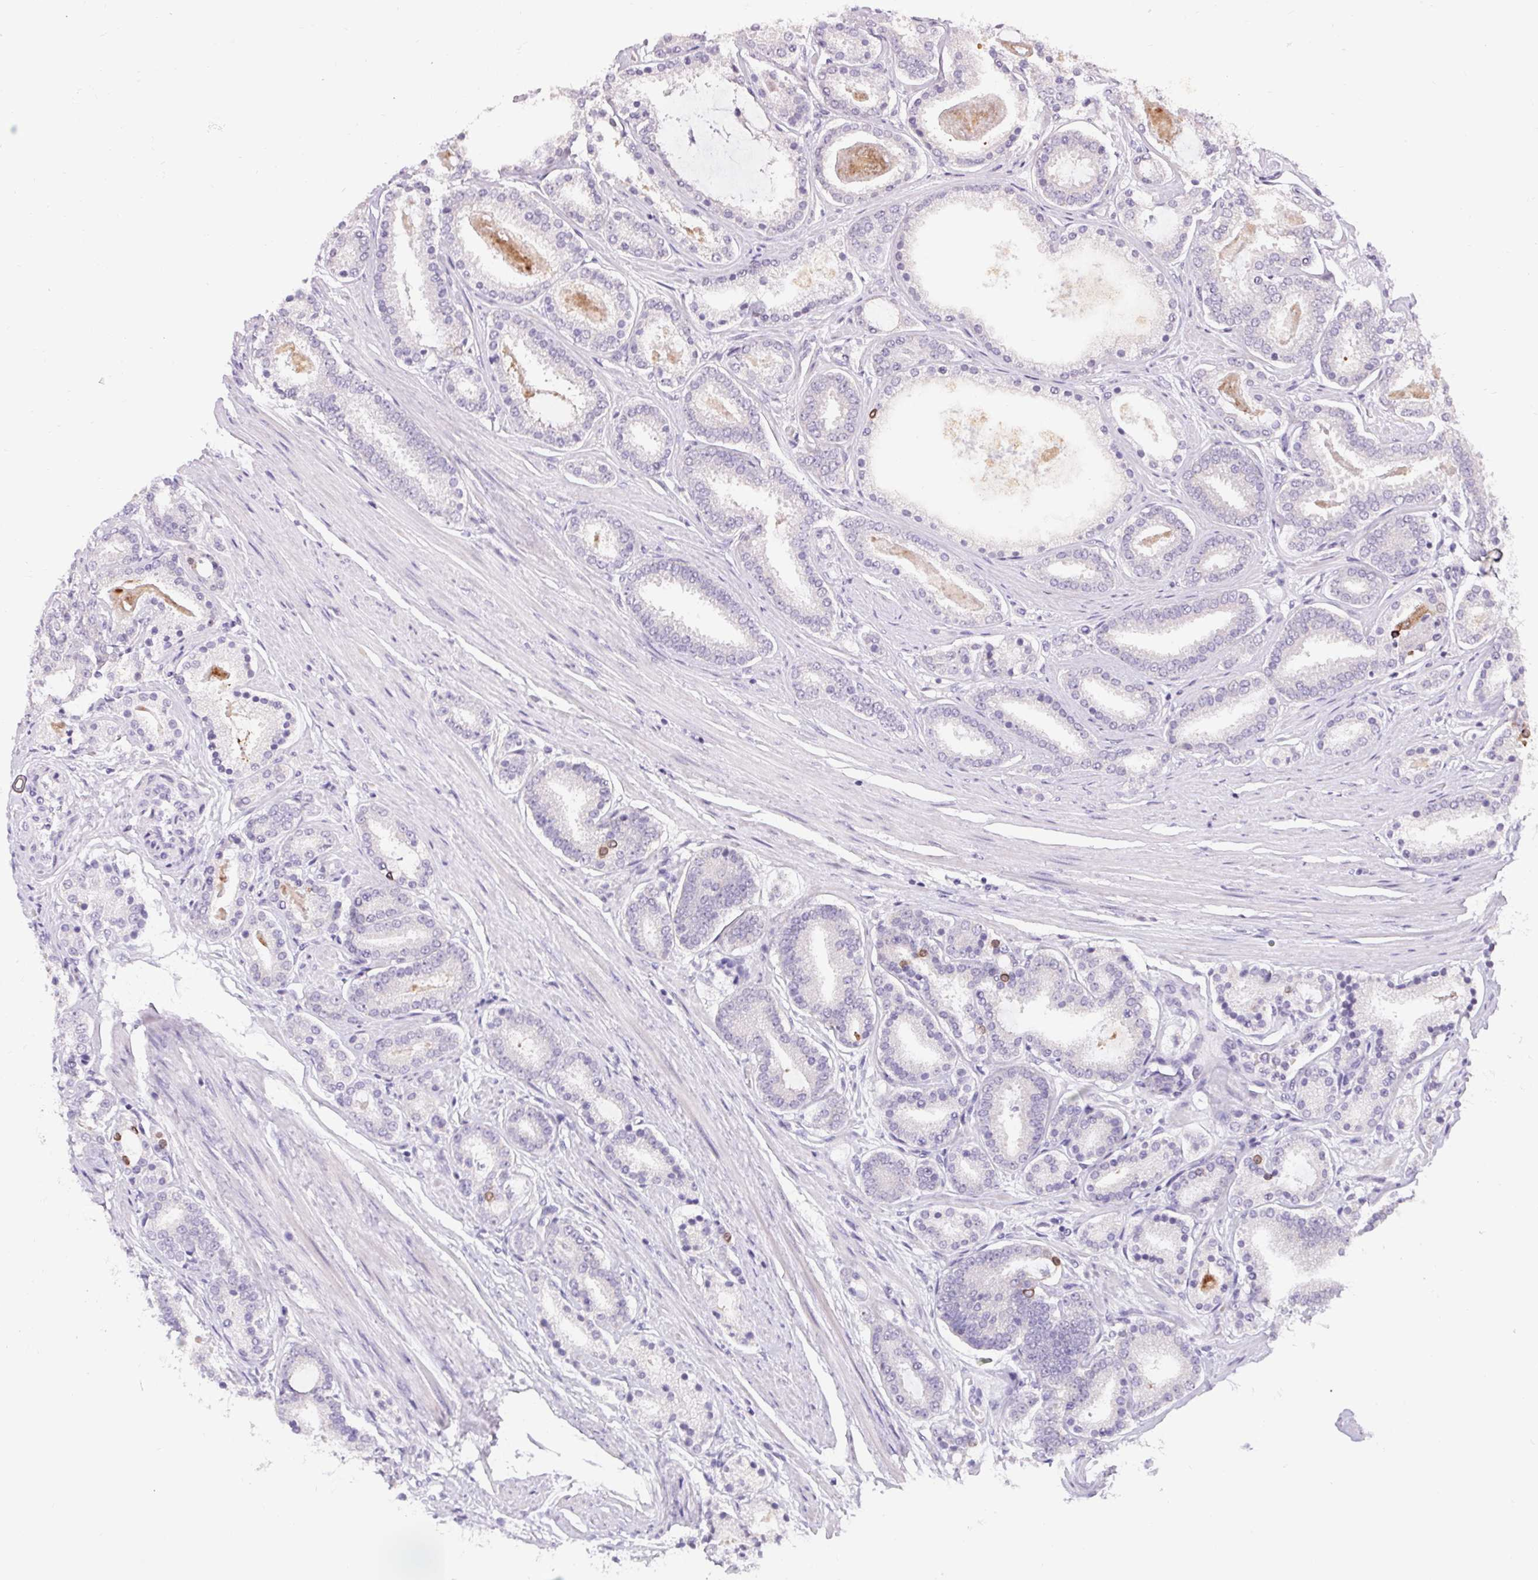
{"staining": {"intensity": "negative", "quantity": "none", "location": "none"}, "tissue": "prostate cancer", "cell_type": "Tumor cells", "image_type": "cancer", "snomed": [{"axis": "morphology", "description": "Adenocarcinoma, High grade"}, {"axis": "topography", "description": "Prostate"}], "caption": "The histopathology image shows no significant positivity in tumor cells of prostate cancer.", "gene": "HSD17B3", "patient": {"sex": "male", "age": 63}}